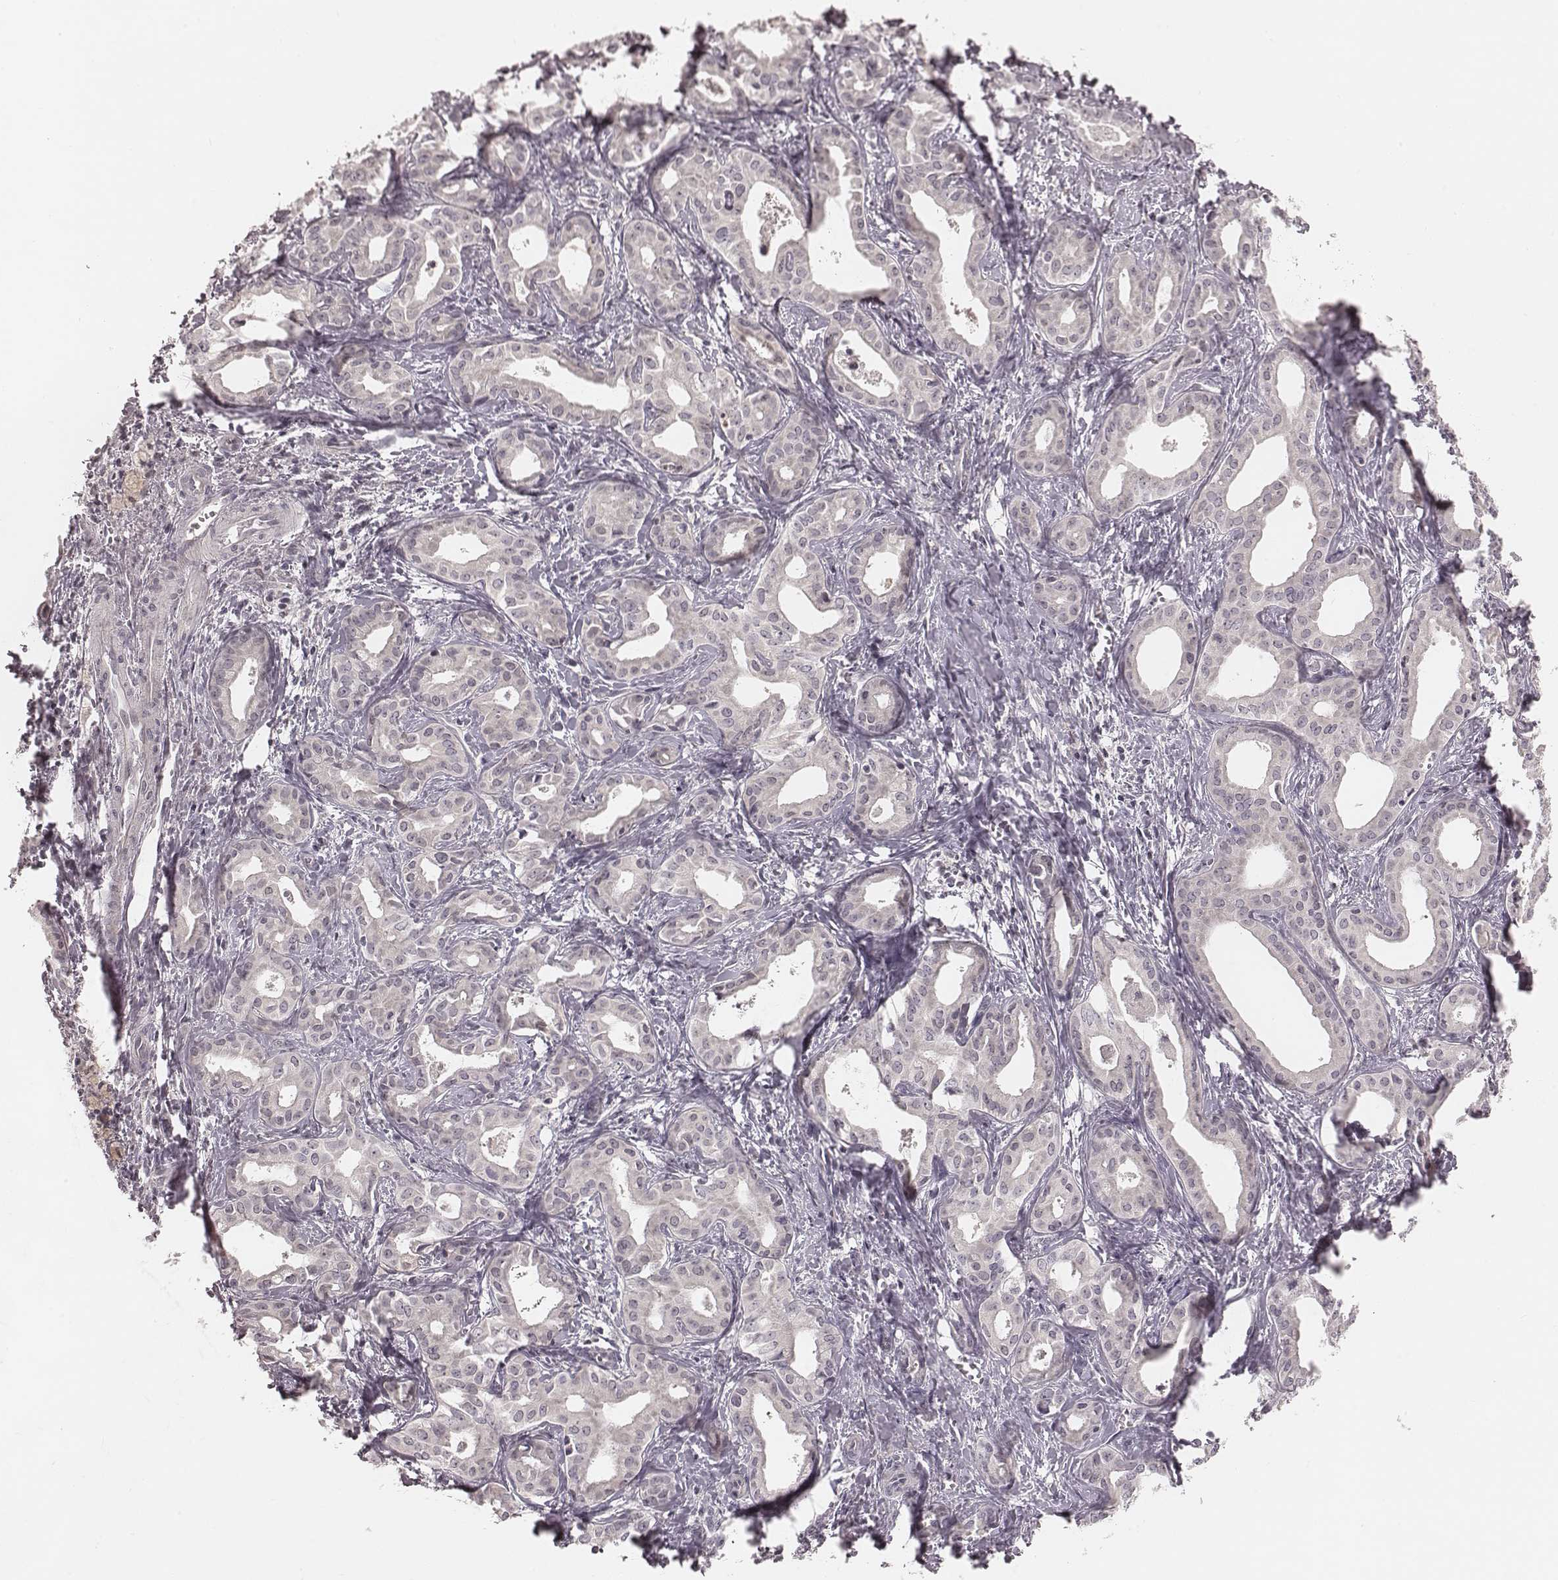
{"staining": {"intensity": "negative", "quantity": "none", "location": "none"}, "tissue": "liver cancer", "cell_type": "Tumor cells", "image_type": "cancer", "snomed": [{"axis": "morphology", "description": "Cholangiocarcinoma"}, {"axis": "topography", "description": "Liver"}], "caption": "DAB (3,3'-diaminobenzidine) immunohistochemical staining of liver cancer demonstrates no significant staining in tumor cells.", "gene": "IQCG", "patient": {"sex": "female", "age": 65}}